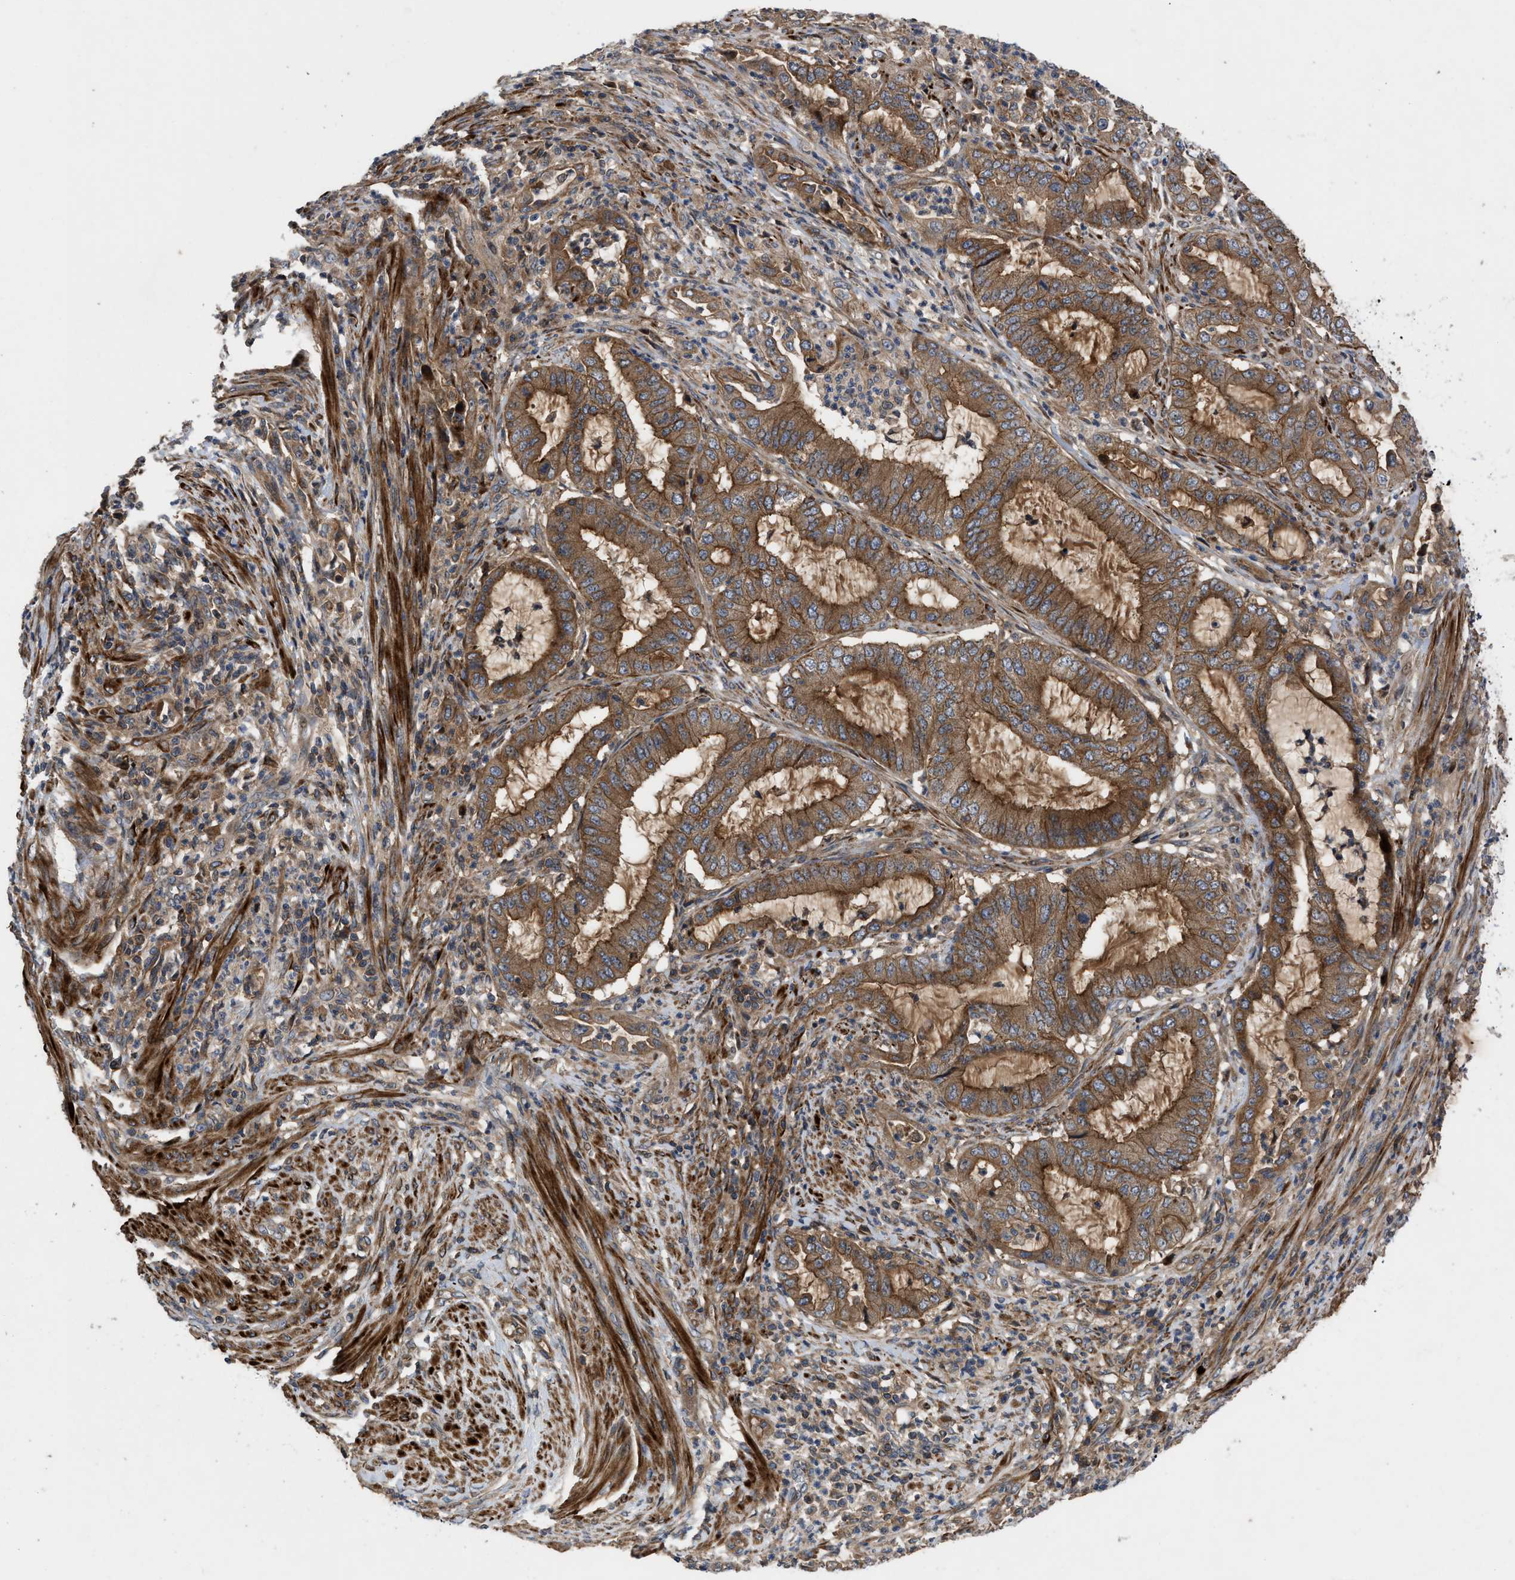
{"staining": {"intensity": "moderate", "quantity": ">75%", "location": "cytoplasmic/membranous"}, "tissue": "endometrial cancer", "cell_type": "Tumor cells", "image_type": "cancer", "snomed": [{"axis": "morphology", "description": "Adenocarcinoma, NOS"}, {"axis": "topography", "description": "Endometrium"}], "caption": "A photomicrograph of human endometrial cancer stained for a protein exhibits moderate cytoplasmic/membranous brown staining in tumor cells.", "gene": "CNNM3", "patient": {"sex": "female", "age": 70}}